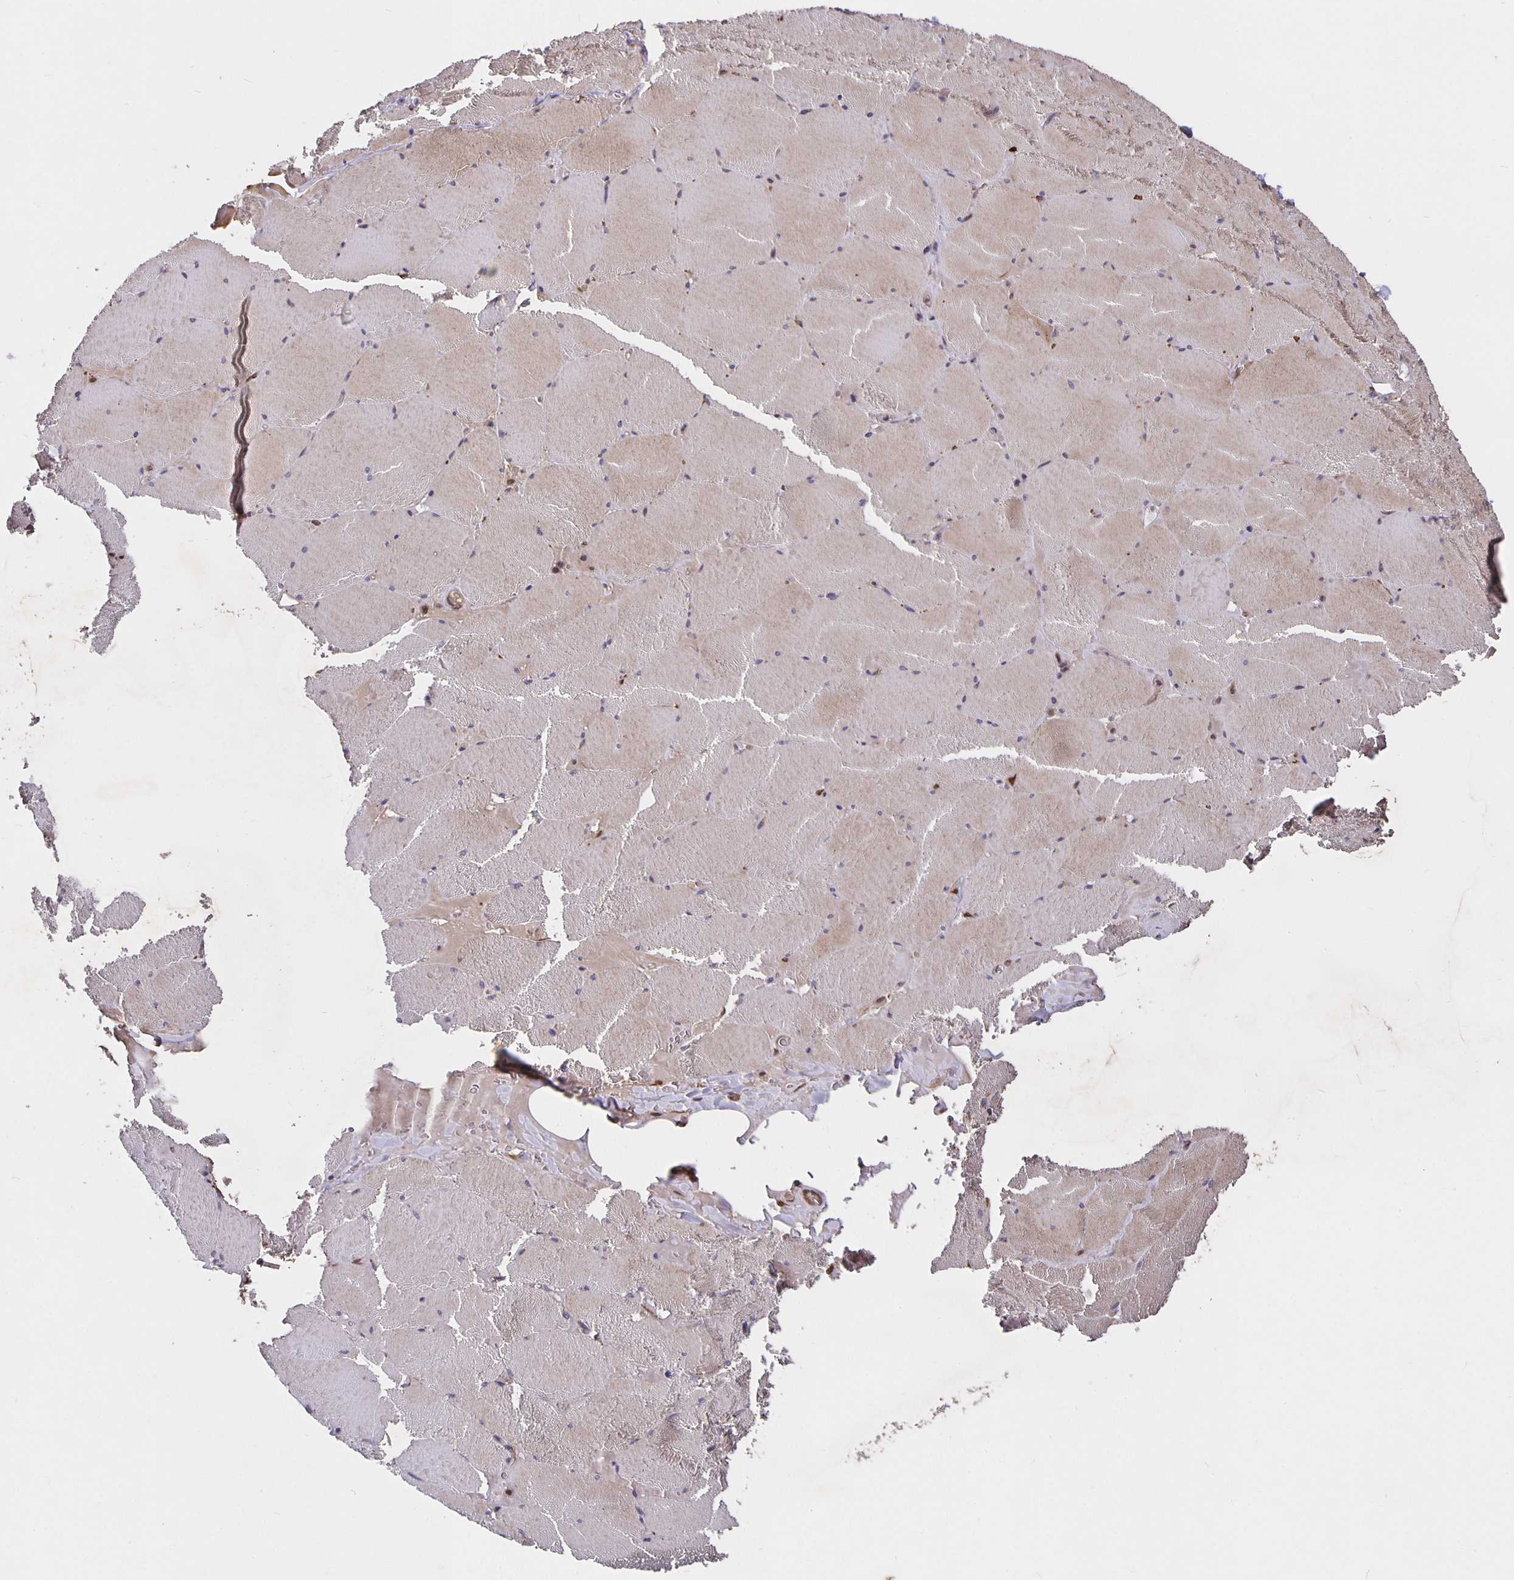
{"staining": {"intensity": "moderate", "quantity": "25%-75%", "location": "cytoplasmic/membranous"}, "tissue": "skeletal muscle", "cell_type": "Myocytes", "image_type": "normal", "snomed": [{"axis": "morphology", "description": "Normal tissue, NOS"}, {"axis": "topography", "description": "Skeletal muscle"}, {"axis": "topography", "description": "Head-Neck"}], "caption": "Skeletal muscle stained with DAB (3,3'-diaminobenzidine) IHC displays medium levels of moderate cytoplasmic/membranous staining in about 25%-75% of myocytes.", "gene": "NOG", "patient": {"sex": "male", "age": 66}}